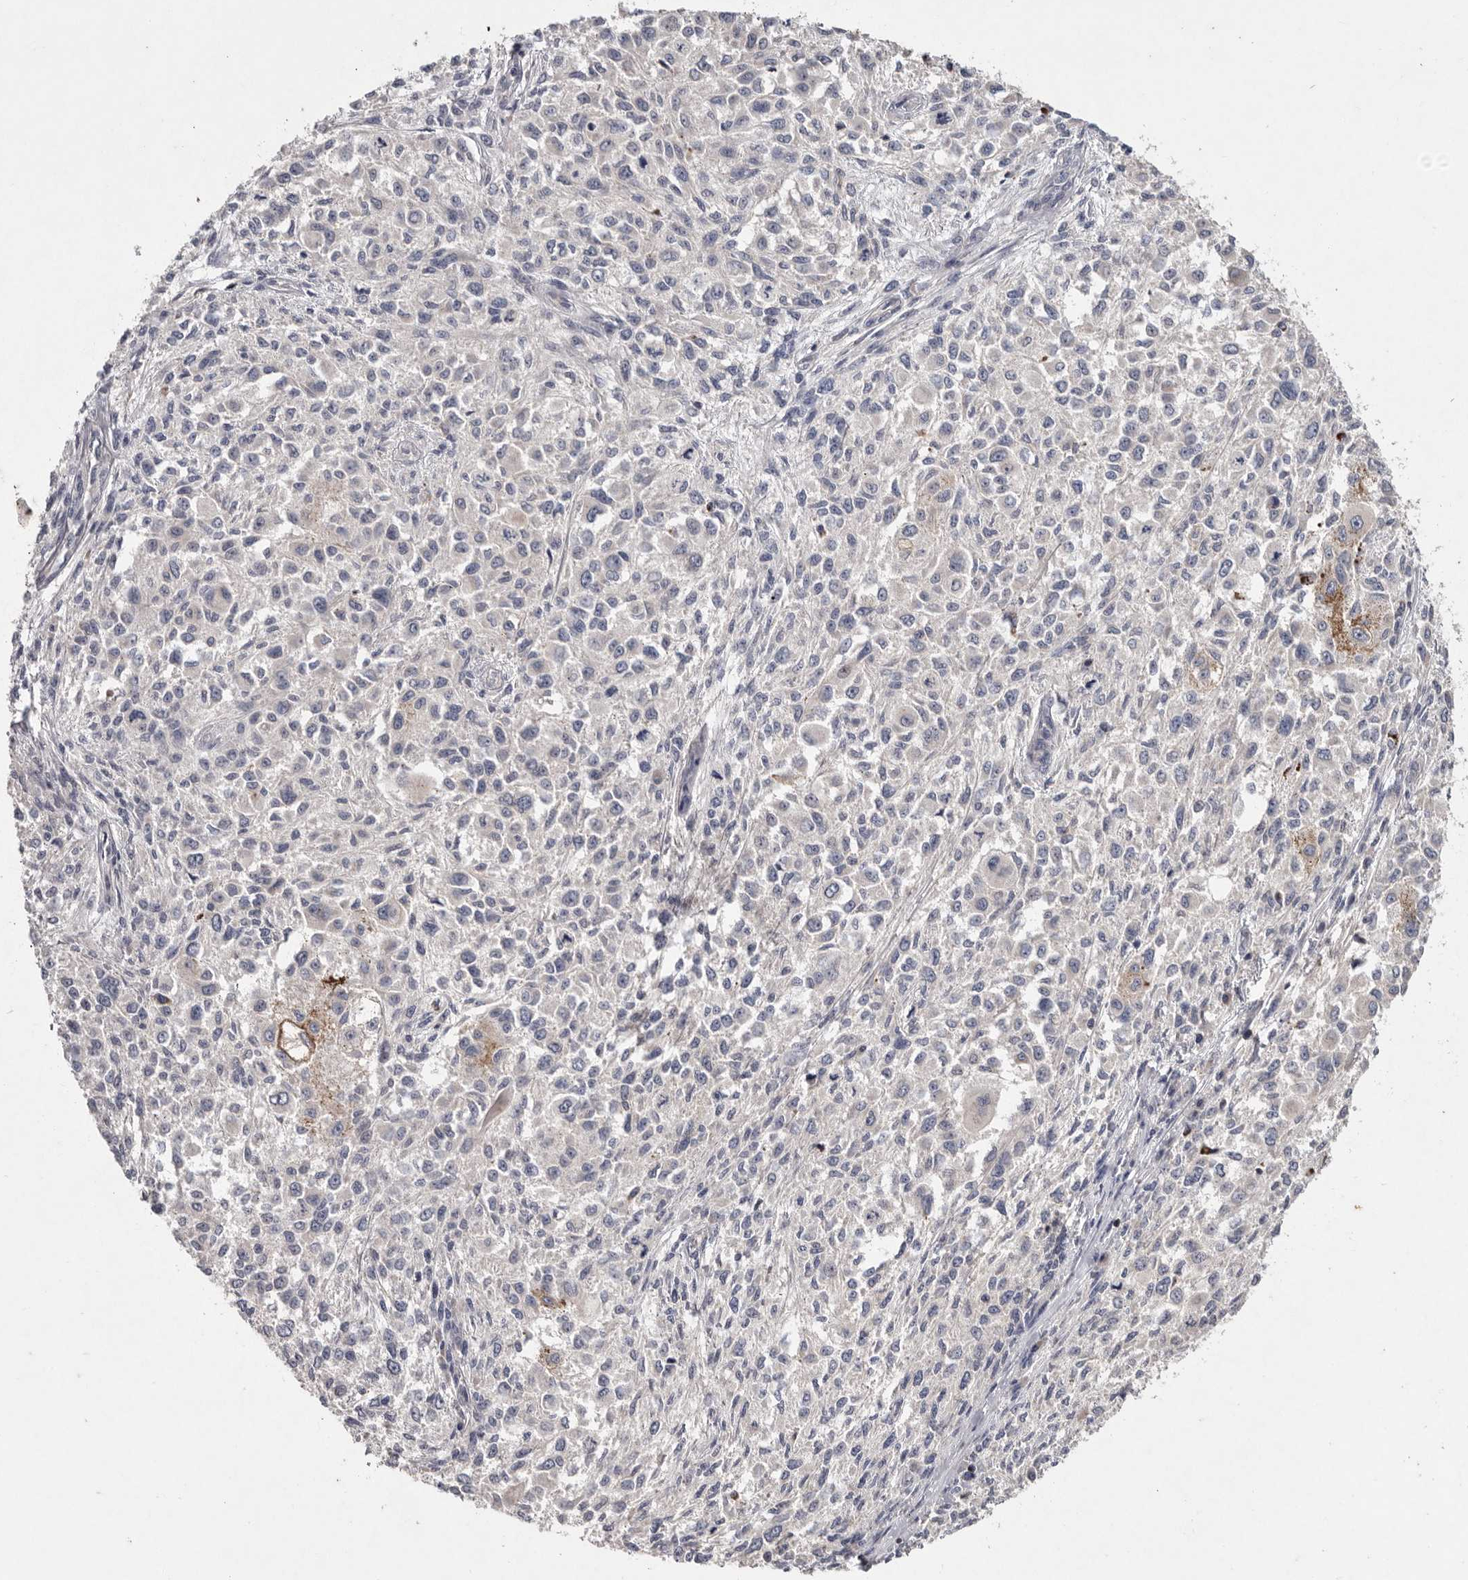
{"staining": {"intensity": "negative", "quantity": "none", "location": "none"}, "tissue": "melanoma", "cell_type": "Tumor cells", "image_type": "cancer", "snomed": [{"axis": "morphology", "description": "Necrosis, NOS"}, {"axis": "morphology", "description": "Malignant melanoma, NOS"}, {"axis": "topography", "description": "Skin"}], "caption": "This photomicrograph is of malignant melanoma stained with IHC to label a protein in brown with the nuclei are counter-stained blue. There is no positivity in tumor cells. (DAB (3,3'-diaminobenzidine) immunohistochemistry visualized using brightfield microscopy, high magnification).", "gene": "TNFSF14", "patient": {"sex": "female", "age": 87}}